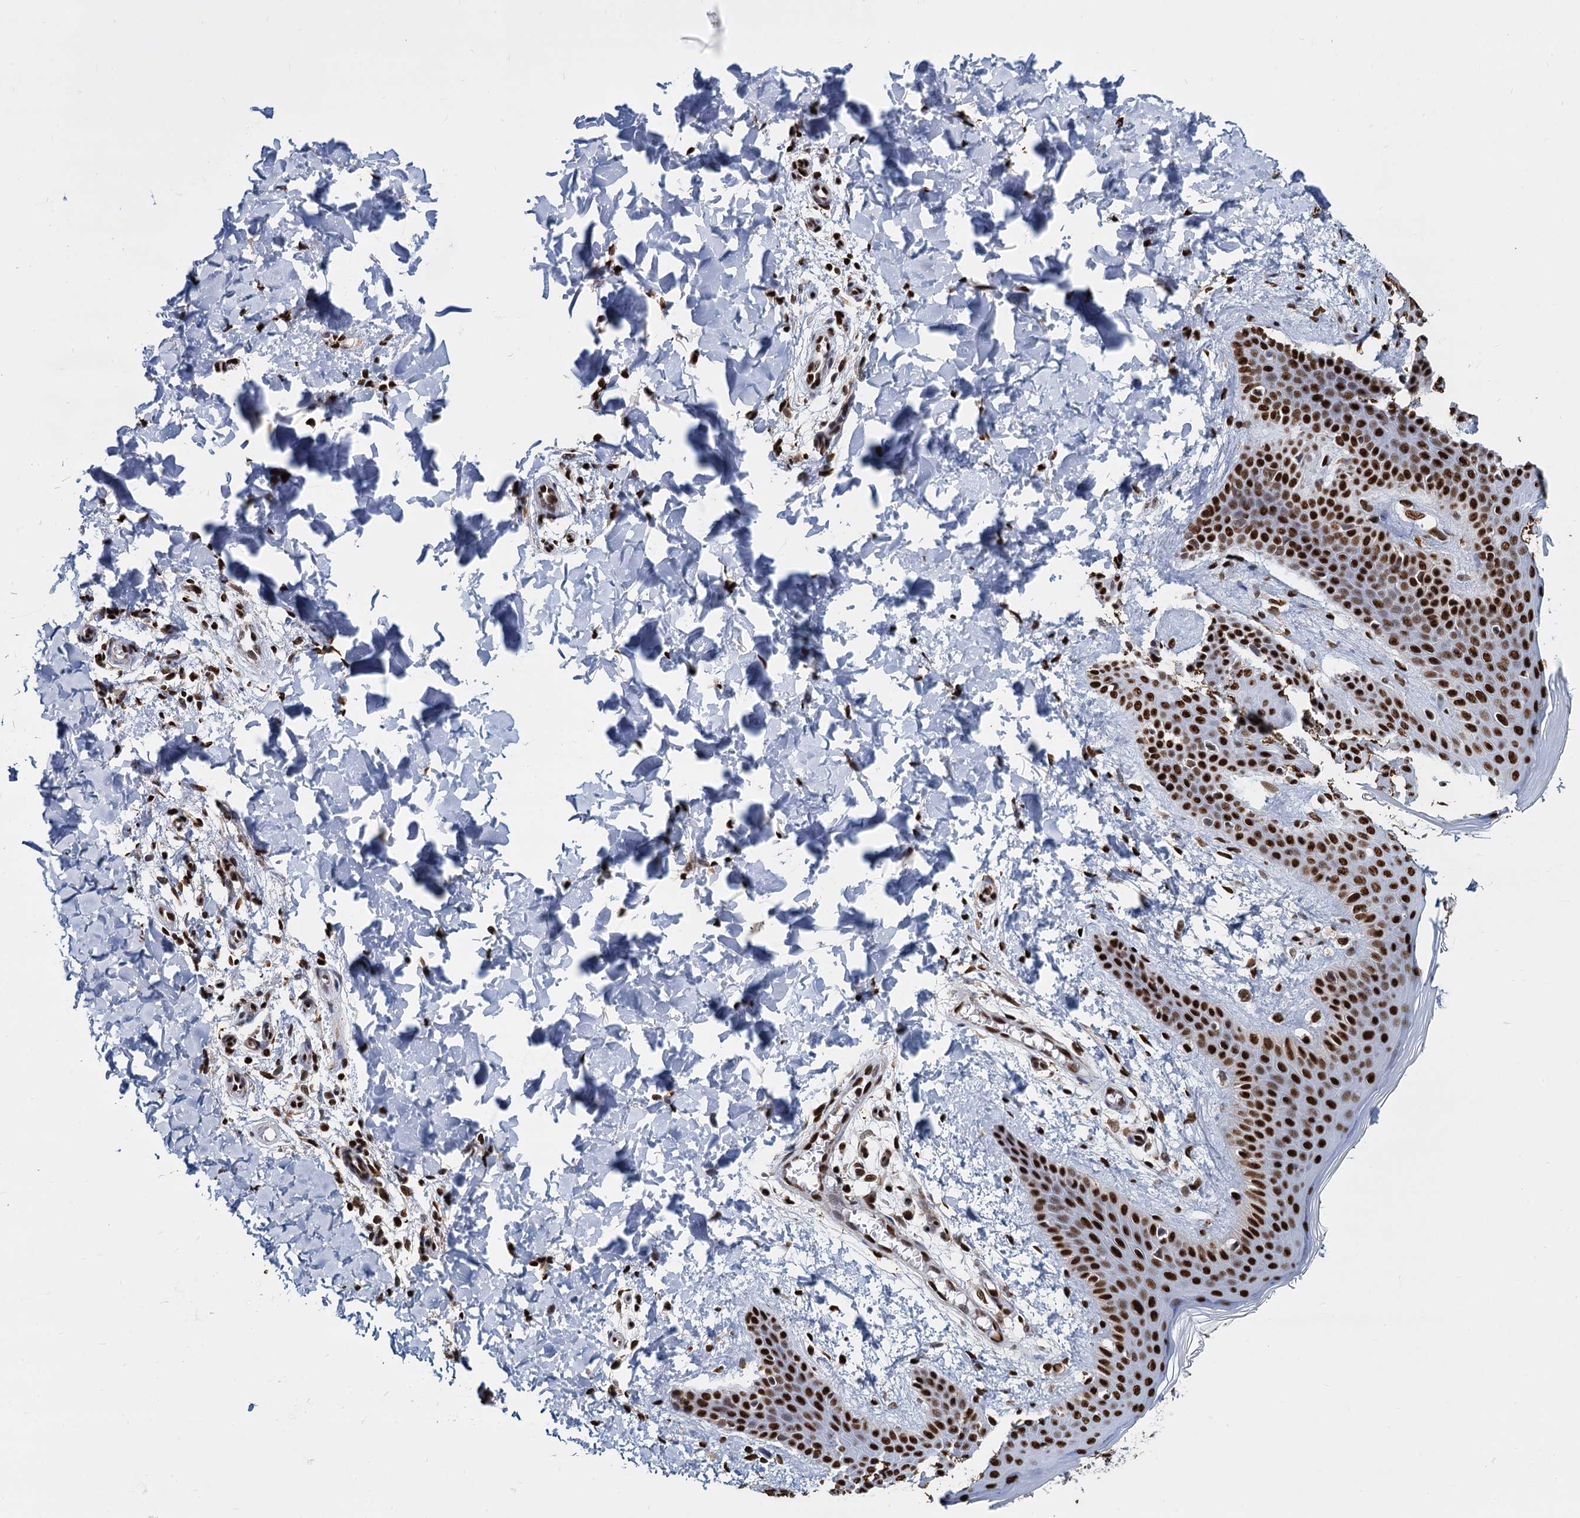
{"staining": {"intensity": "strong", "quantity": ">75%", "location": "nuclear"}, "tissue": "skin", "cell_type": "Fibroblasts", "image_type": "normal", "snomed": [{"axis": "morphology", "description": "Normal tissue, NOS"}, {"axis": "topography", "description": "Skin"}], "caption": "An immunohistochemistry histopathology image of benign tissue is shown. Protein staining in brown highlights strong nuclear positivity in skin within fibroblasts. The staining was performed using DAB, with brown indicating positive protein expression. Nuclei are stained blue with hematoxylin.", "gene": "DCPS", "patient": {"sex": "male", "age": 36}}